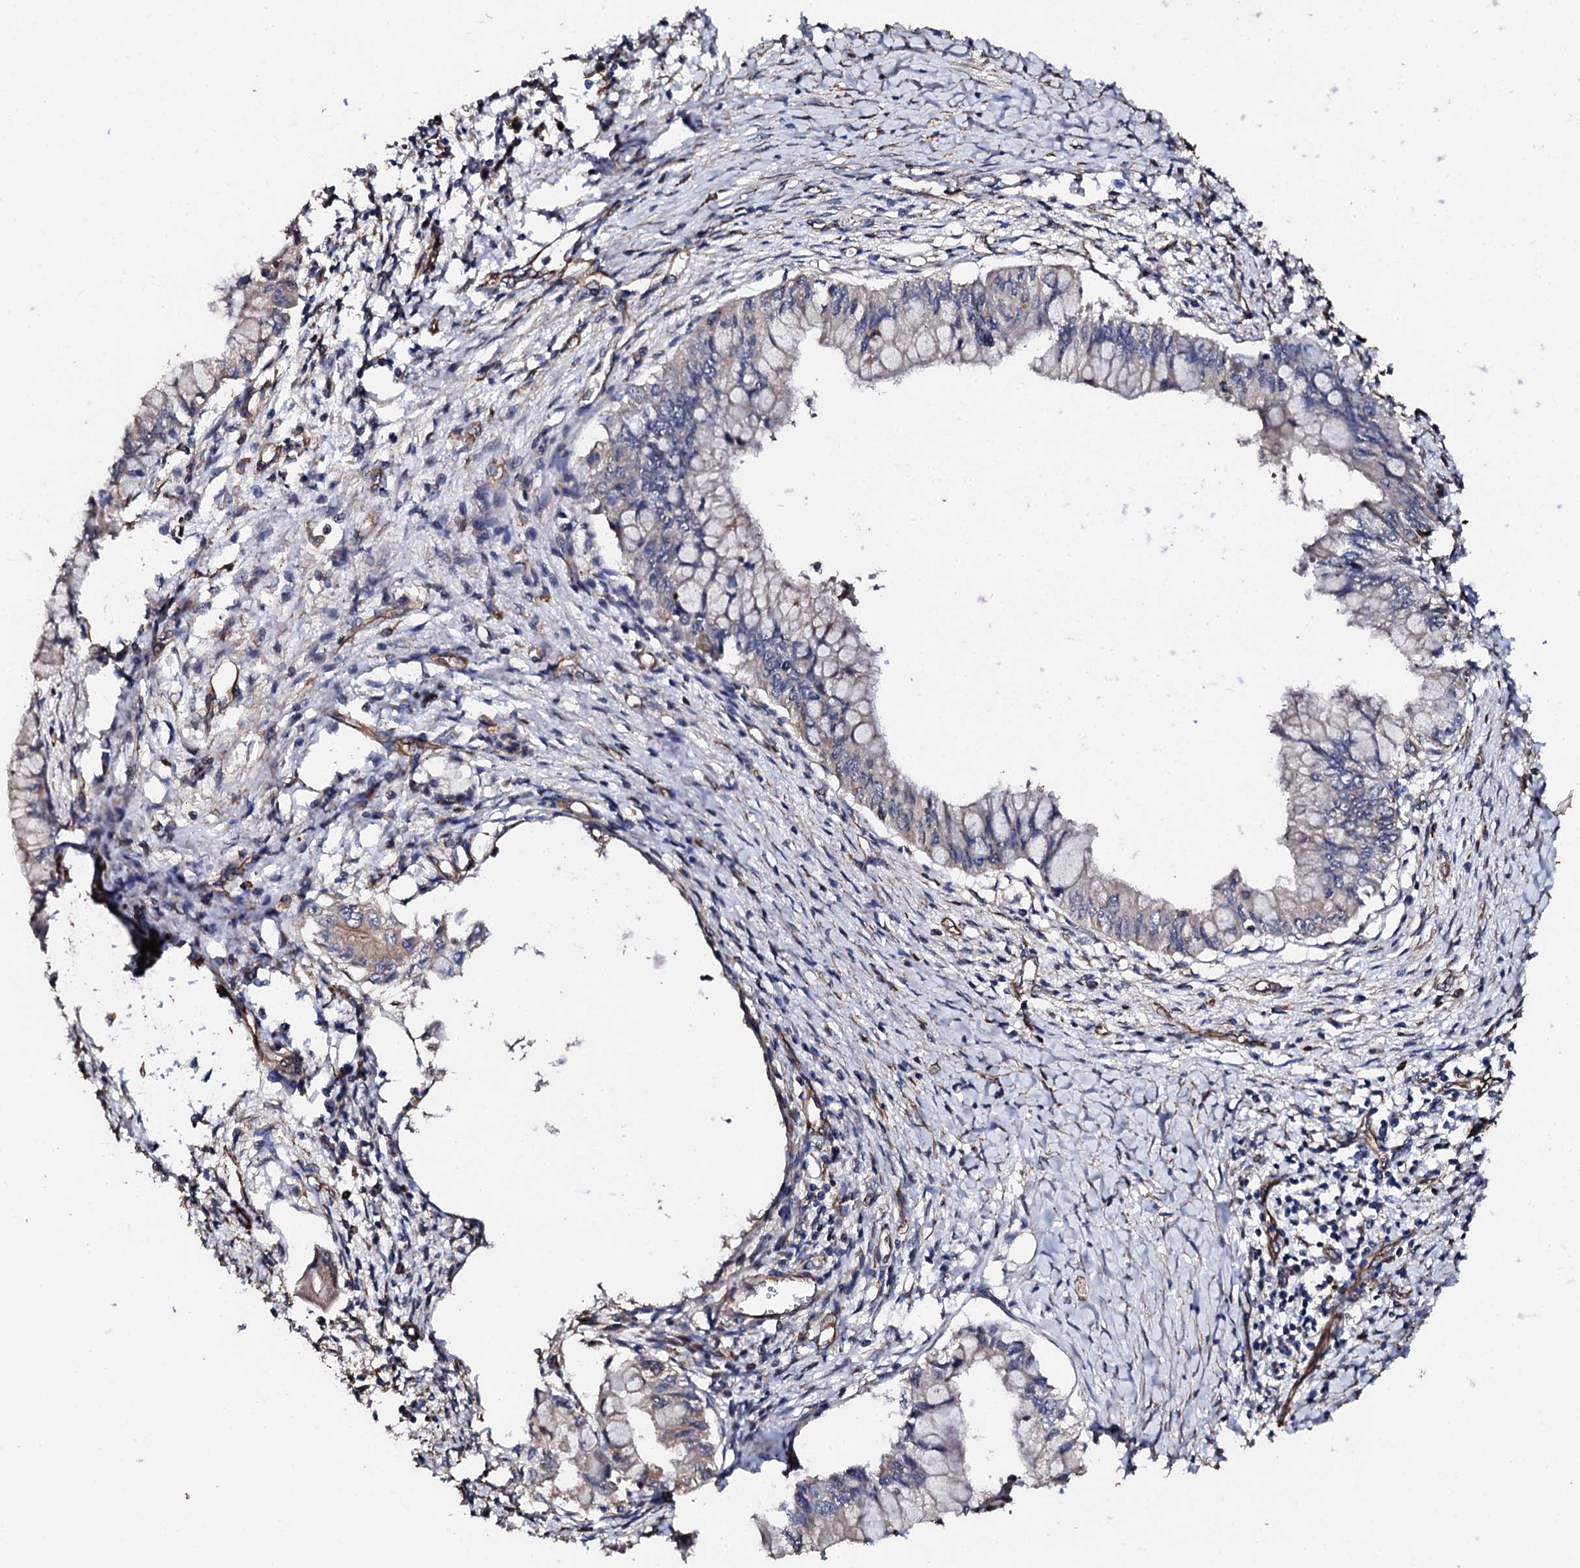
{"staining": {"intensity": "weak", "quantity": "<25%", "location": "cytoplasmic/membranous"}, "tissue": "pancreatic cancer", "cell_type": "Tumor cells", "image_type": "cancer", "snomed": [{"axis": "morphology", "description": "Adenocarcinoma, NOS"}, {"axis": "topography", "description": "Pancreas"}], "caption": "There is no significant positivity in tumor cells of pancreatic adenocarcinoma.", "gene": "CKAP5", "patient": {"sex": "male", "age": 48}}